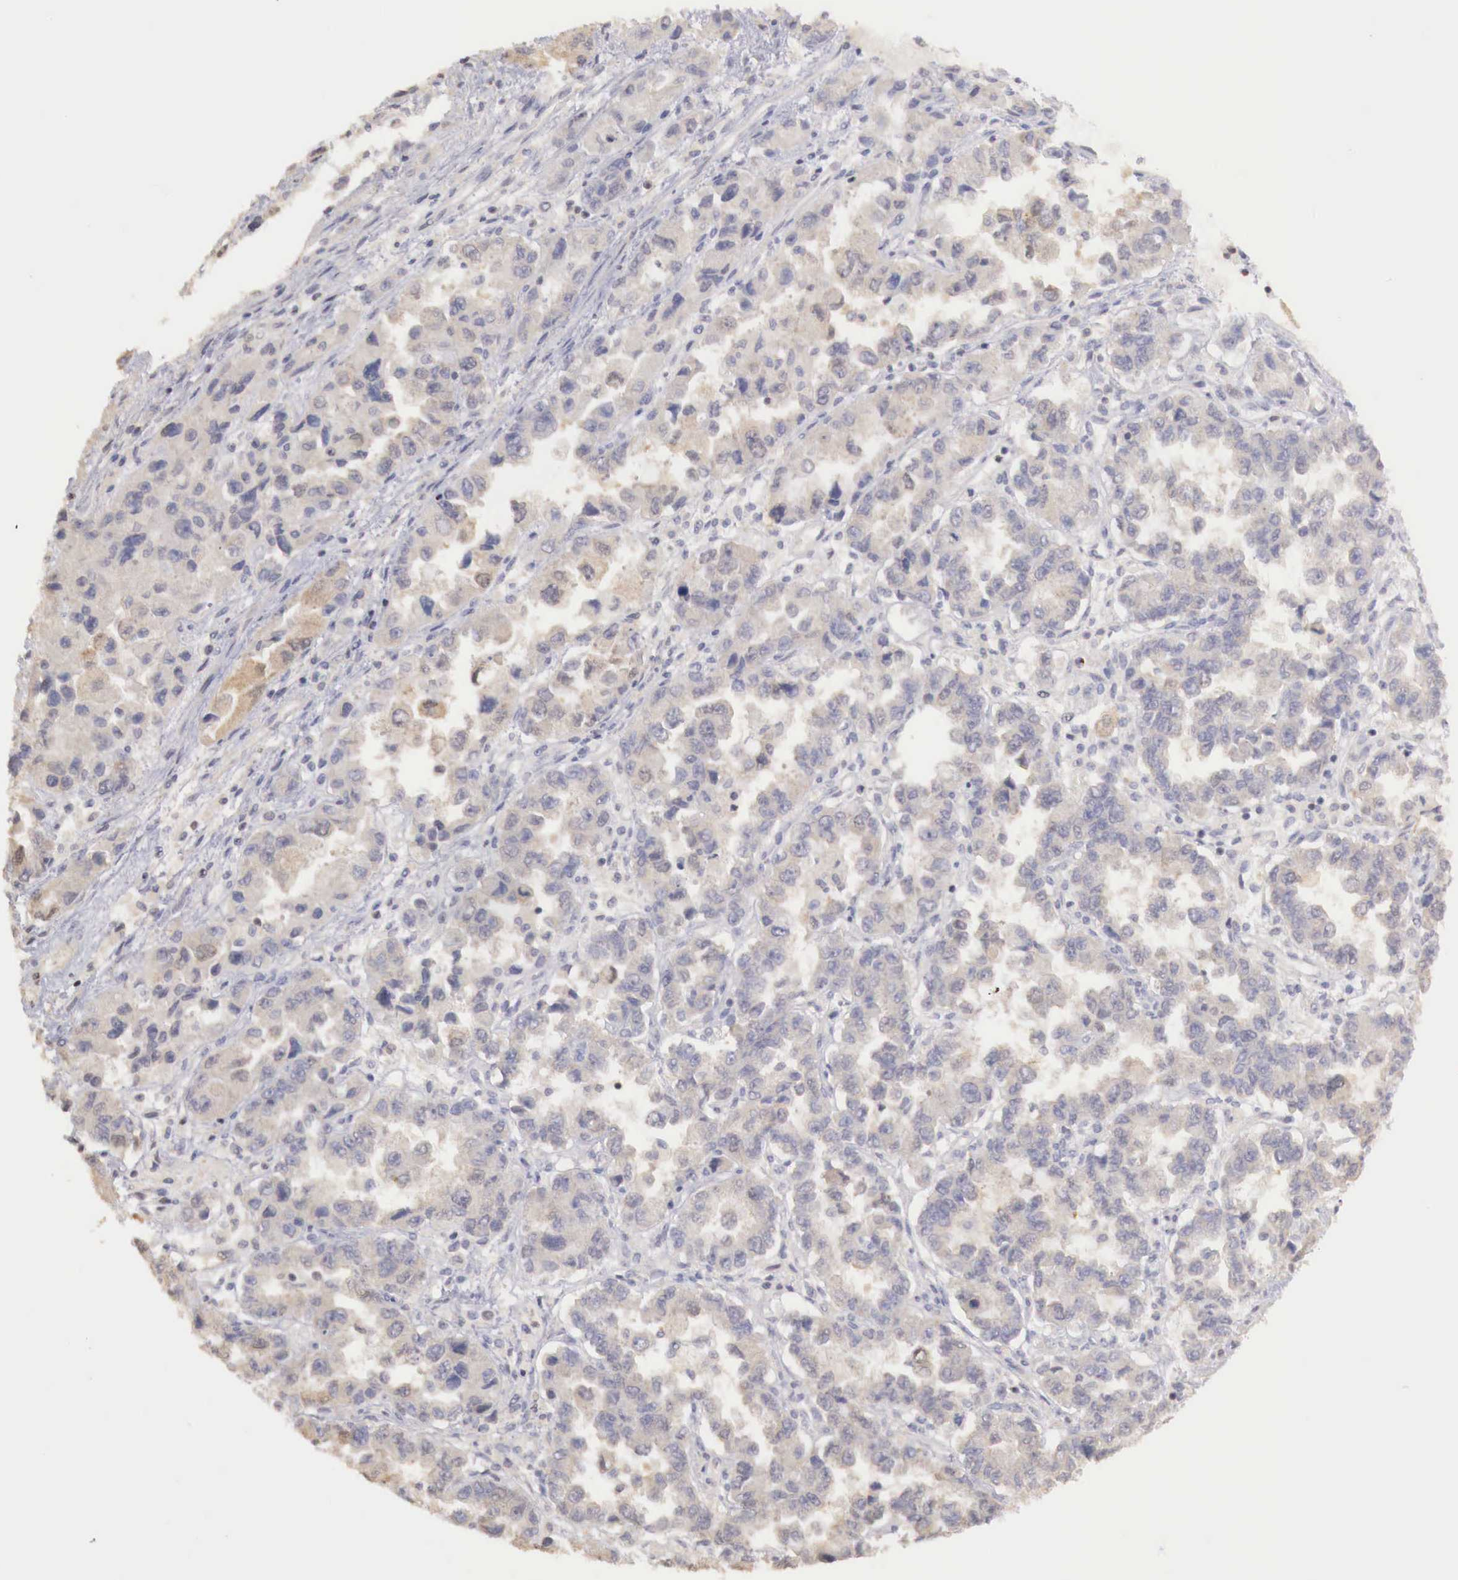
{"staining": {"intensity": "weak", "quantity": ">75%", "location": "cytoplasmic/membranous"}, "tissue": "ovarian cancer", "cell_type": "Tumor cells", "image_type": "cancer", "snomed": [{"axis": "morphology", "description": "Cystadenocarcinoma, serous, NOS"}, {"axis": "topography", "description": "Ovary"}], "caption": "DAB immunohistochemical staining of human serous cystadenocarcinoma (ovarian) demonstrates weak cytoplasmic/membranous protein expression in about >75% of tumor cells. The staining was performed using DAB (3,3'-diaminobenzidine), with brown indicating positive protein expression. Nuclei are stained blue with hematoxylin.", "gene": "TBC1D9", "patient": {"sex": "female", "age": 84}}